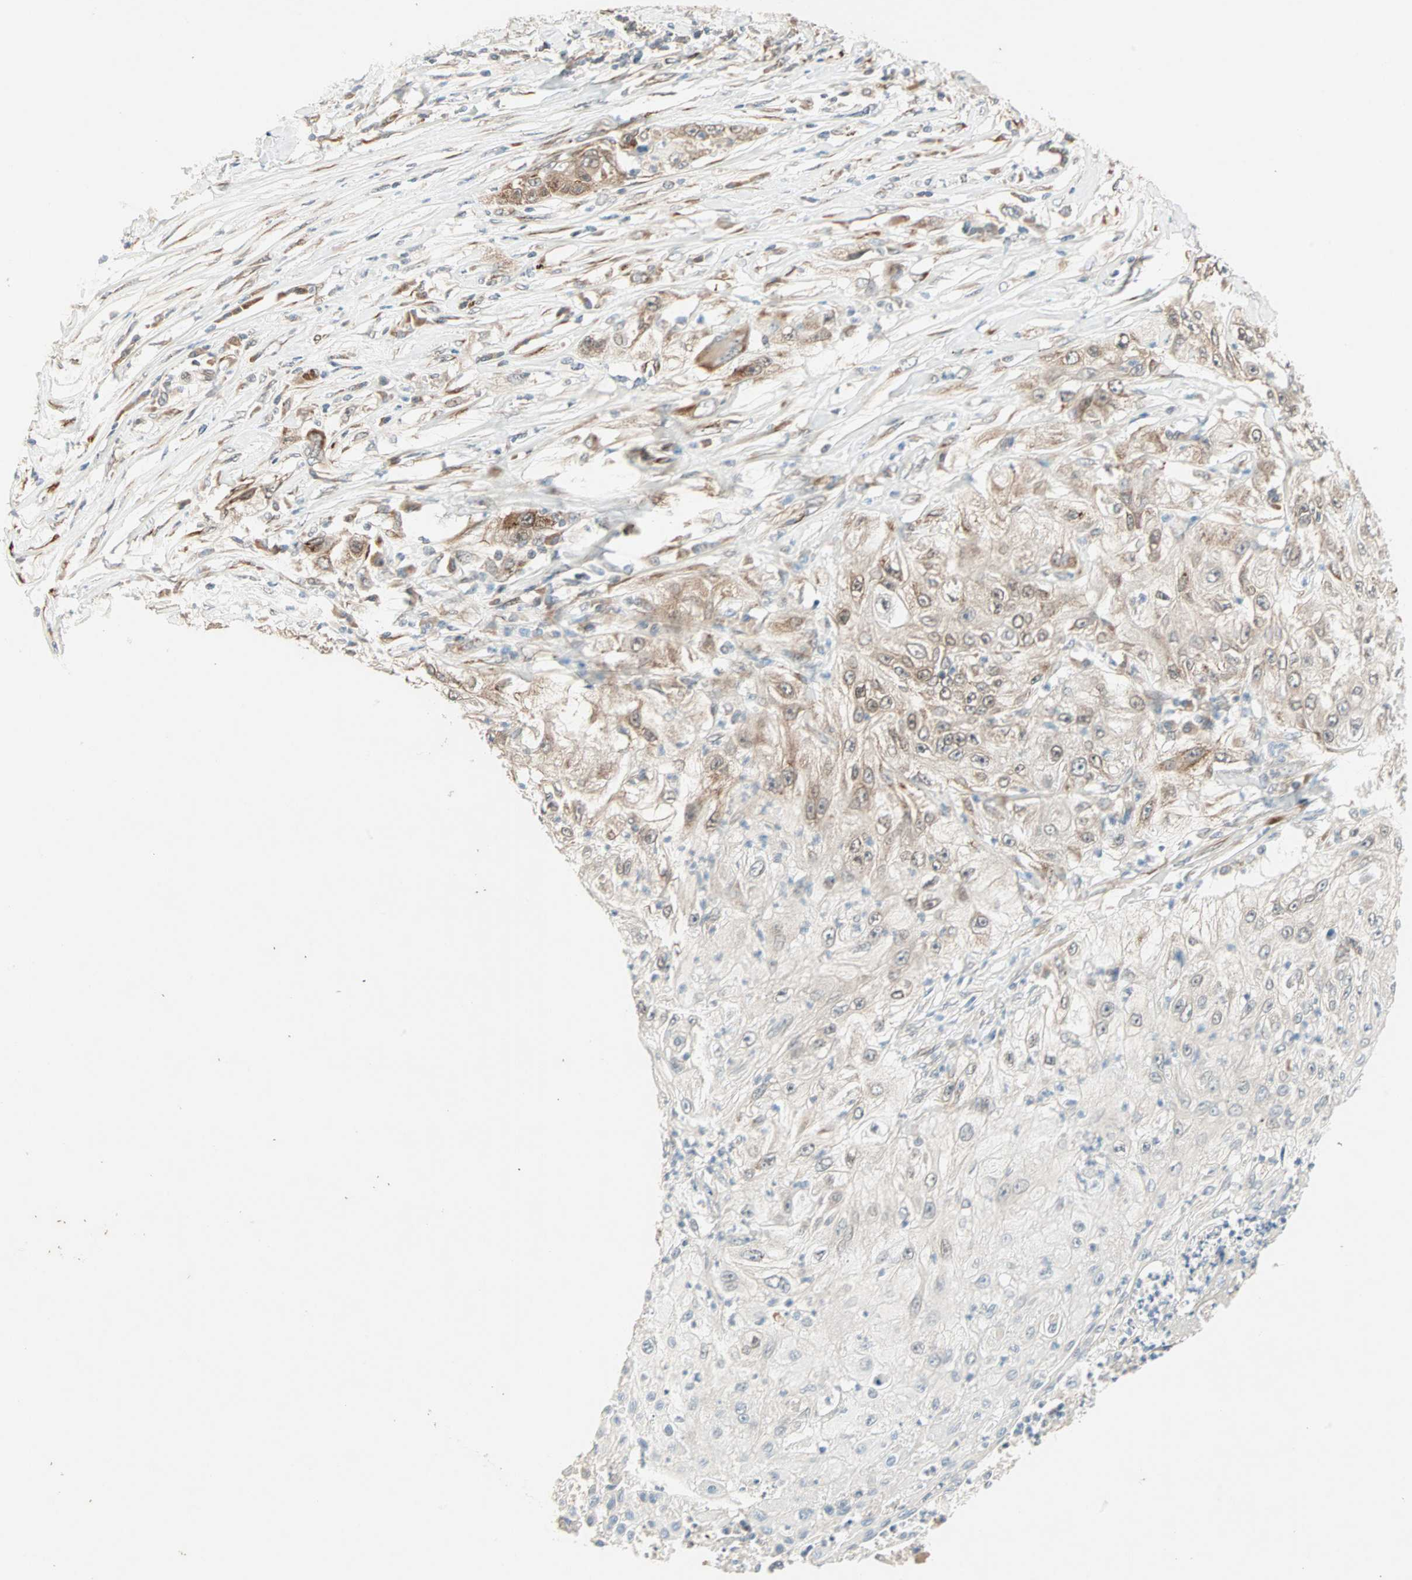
{"staining": {"intensity": "weak", "quantity": ">75%", "location": "cytoplasmic/membranous,nuclear"}, "tissue": "lung cancer", "cell_type": "Tumor cells", "image_type": "cancer", "snomed": [{"axis": "morphology", "description": "Inflammation, NOS"}, {"axis": "morphology", "description": "Squamous cell carcinoma, NOS"}, {"axis": "topography", "description": "Lymph node"}, {"axis": "topography", "description": "Soft tissue"}, {"axis": "topography", "description": "Lung"}], "caption": "Lung cancer tissue reveals weak cytoplasmic/membranous and nuclear positivity in approximately >75% of tumor cells, visualized by immunohistochemistry.", "gene": "ZNF37A", "patient": {"sex": "male", "age": 66}}